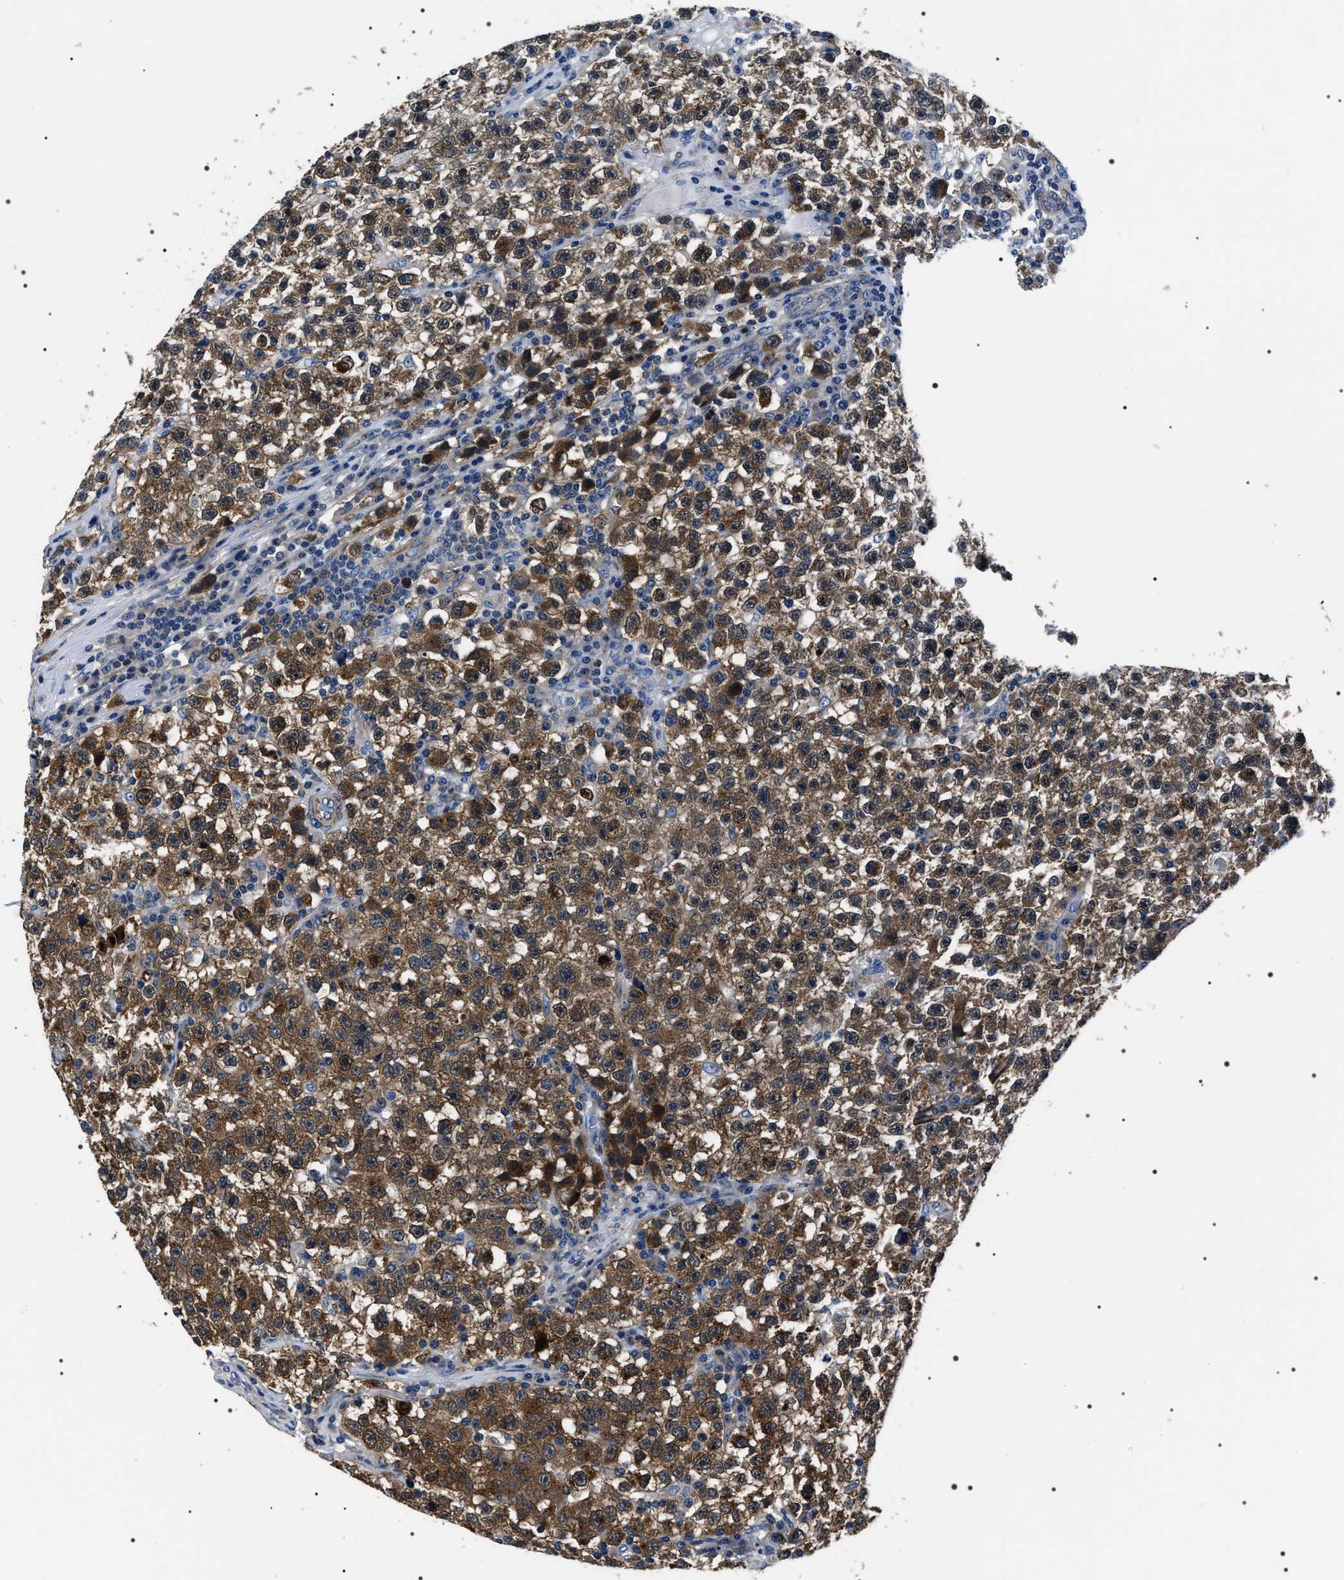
{"staining": {"intensity": "moderate", "quantity": ">75%", "location": "cytoplasmic/membranous"}, "tissue": "testis cancer", "cell_type": "Tumor cells", "image_type": "cancer", "snomed": [{"axis": "morphology", "description": "Seminoma, NOS"}, {"axis": "topography", "description": "Testis"}], "caption": "Immunohistochemical staining of testis cancer exhibits moderate cytoplasmic/membranous protein positivity in approximately >75% of tumor cells.", "gene": "BAG2", "patient": {"sex": "male", "age": 22}}